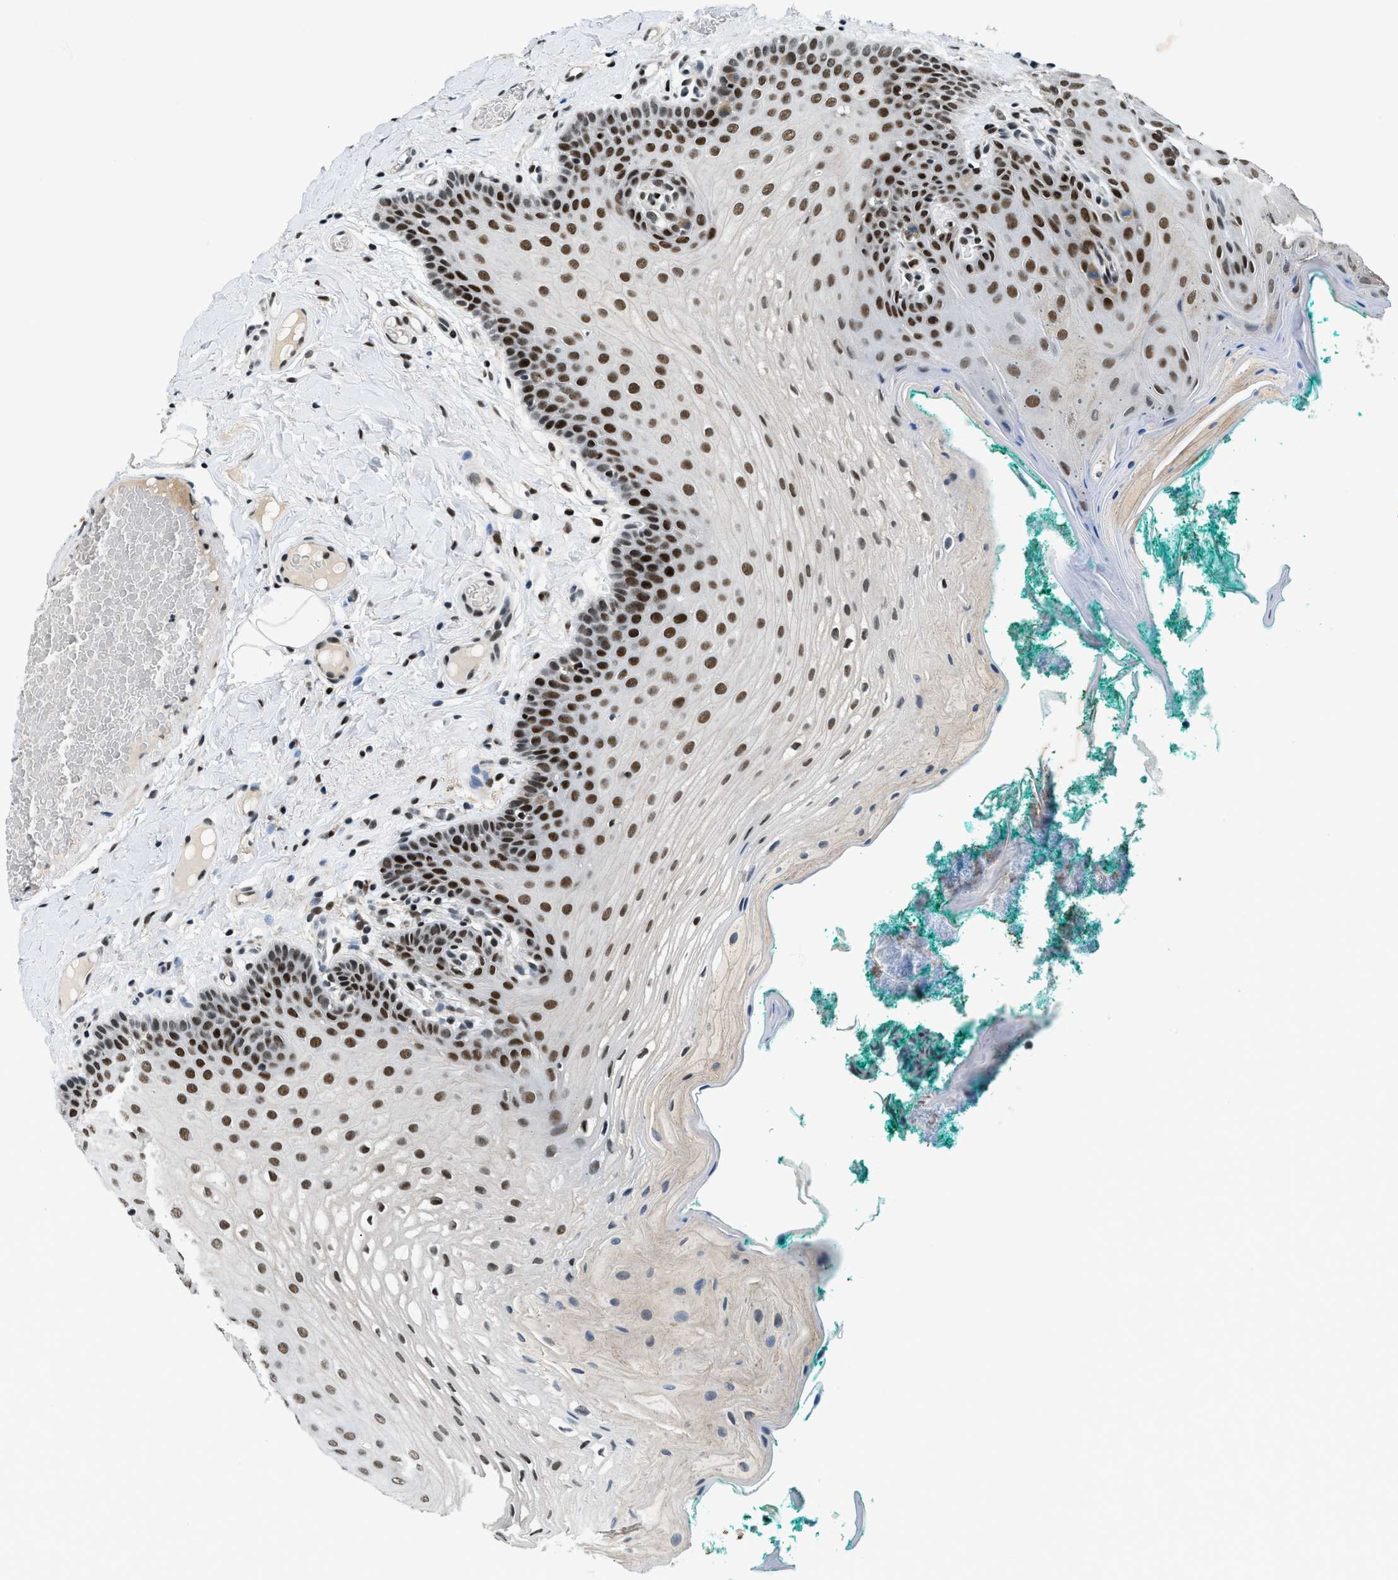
{"staining": {"intensity": "strong", "quantity": ">75%", "location": "nuclear"}, "tissue": "oral mucosa", "cell_type": "Squamous epithelial cells", "image_type": "normal", "snomed": [{"axis": "morphology", "description": "Normal tissue, NOS"}, {"axis": "topography", "description": "Oral tissue"}], "caption": "Protein staining of benign oral mucosa reveals strong nuclear staining in about >75% of squamous epithelial cells.", "gene": "KDM3B", "patient": {"sex": "male", "age": 58}}